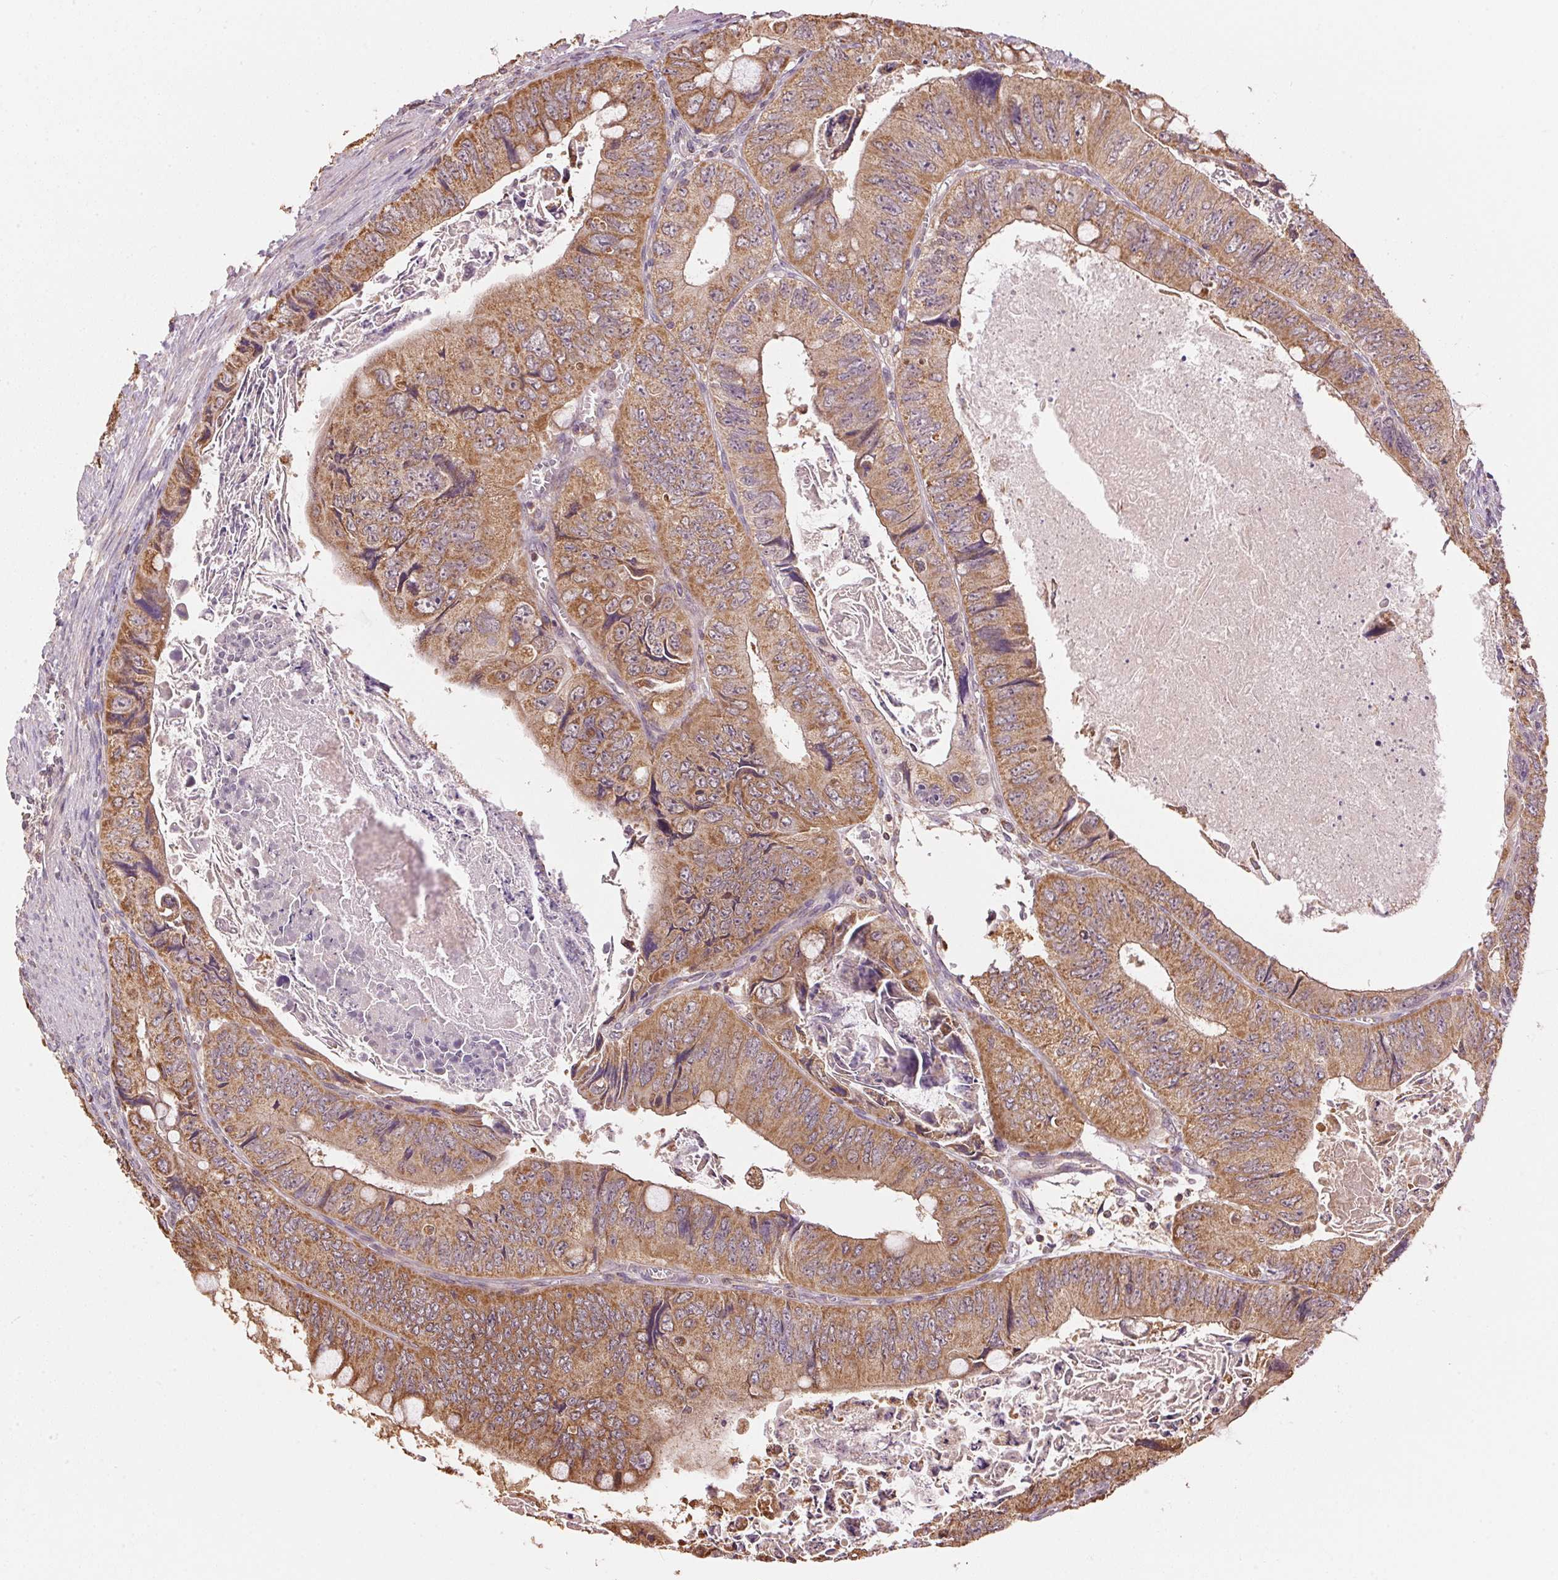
{"staining": {"intensity": "moderate", "quantity": ">75%", "location": "cytoplasmic/membranous"}, "tissue": "colorectal cancer", "cell_type": "Tumor cells", "image_type": "cancer", "snomed": [{"axis": "morphology", "description": "Adenocarcinoma, NOS"}, {"axis": "topography", "description": "Colon"}], "caption": "Colorectal cancer was stained to show a protein in brown. There is medium levels of moderate cytoplasmic/membranous staining in approximately >75% of tumor cells.", "gene": "ARHGAP6", "patient": {"sex": "female", "age": 84}}